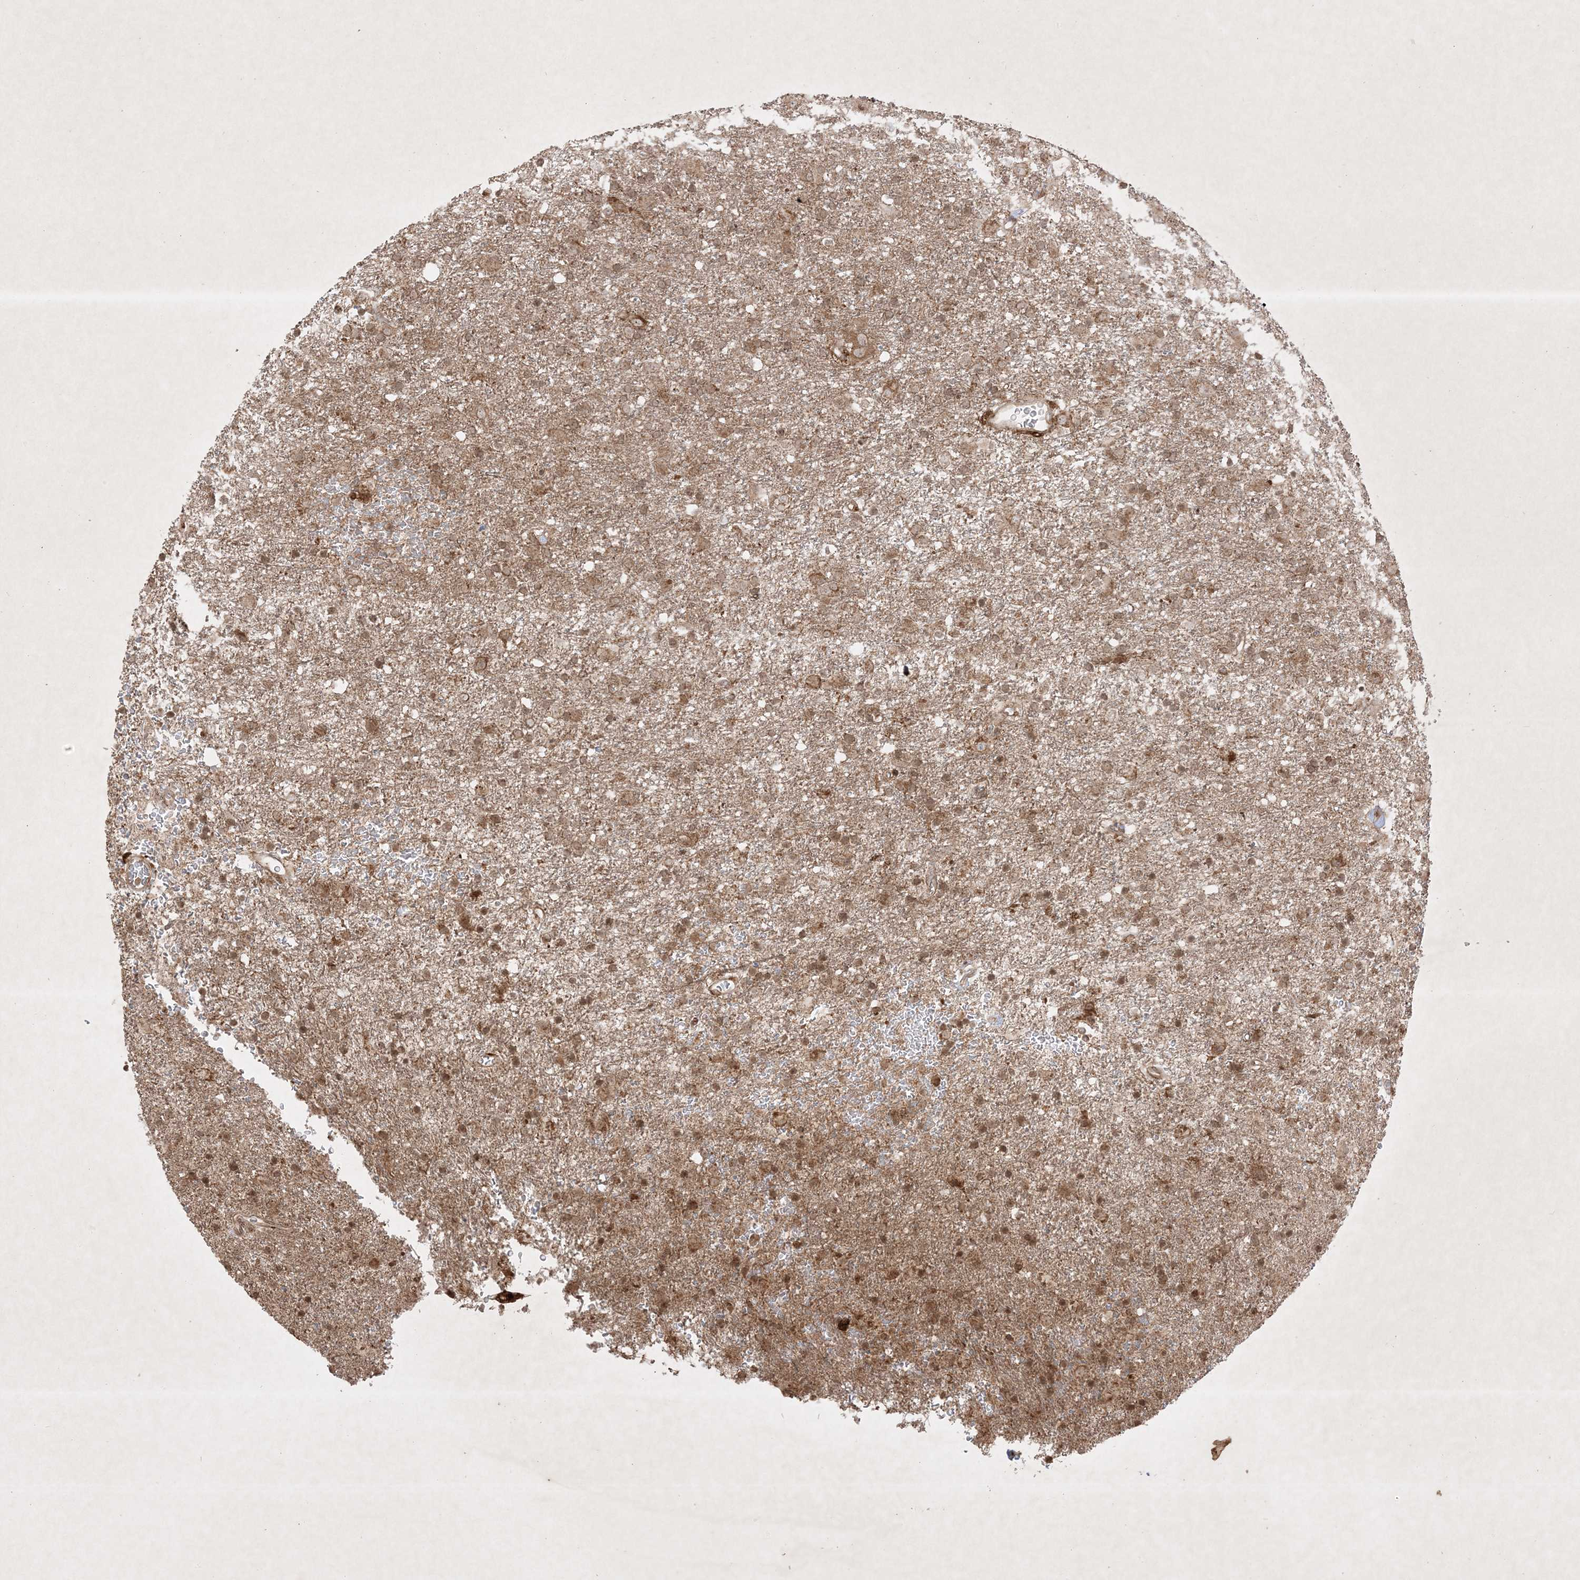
{"staining": {"intensity": "moderate", "quantity": "25%-75%", "location": "cytoplasmic/membranous"}, "tissue": "glioma", "cell_type": "Tumor cells", "image_type": "cancer", "snomed": [{"axis": "morphology", "description": "Glioma, malignant, Low grade"}, {"axis": "topography", "description": "Brain"}], "caption": "This micrograph reveals immunohistochemistry (IHC) staining of human malignant low-grade glioma, with medium moderate cytoplasmic/membranous staining in about 25%-75% of tumor cells.", "gene": "PTK6", "patient": {"sex": "male", "age": 65}}